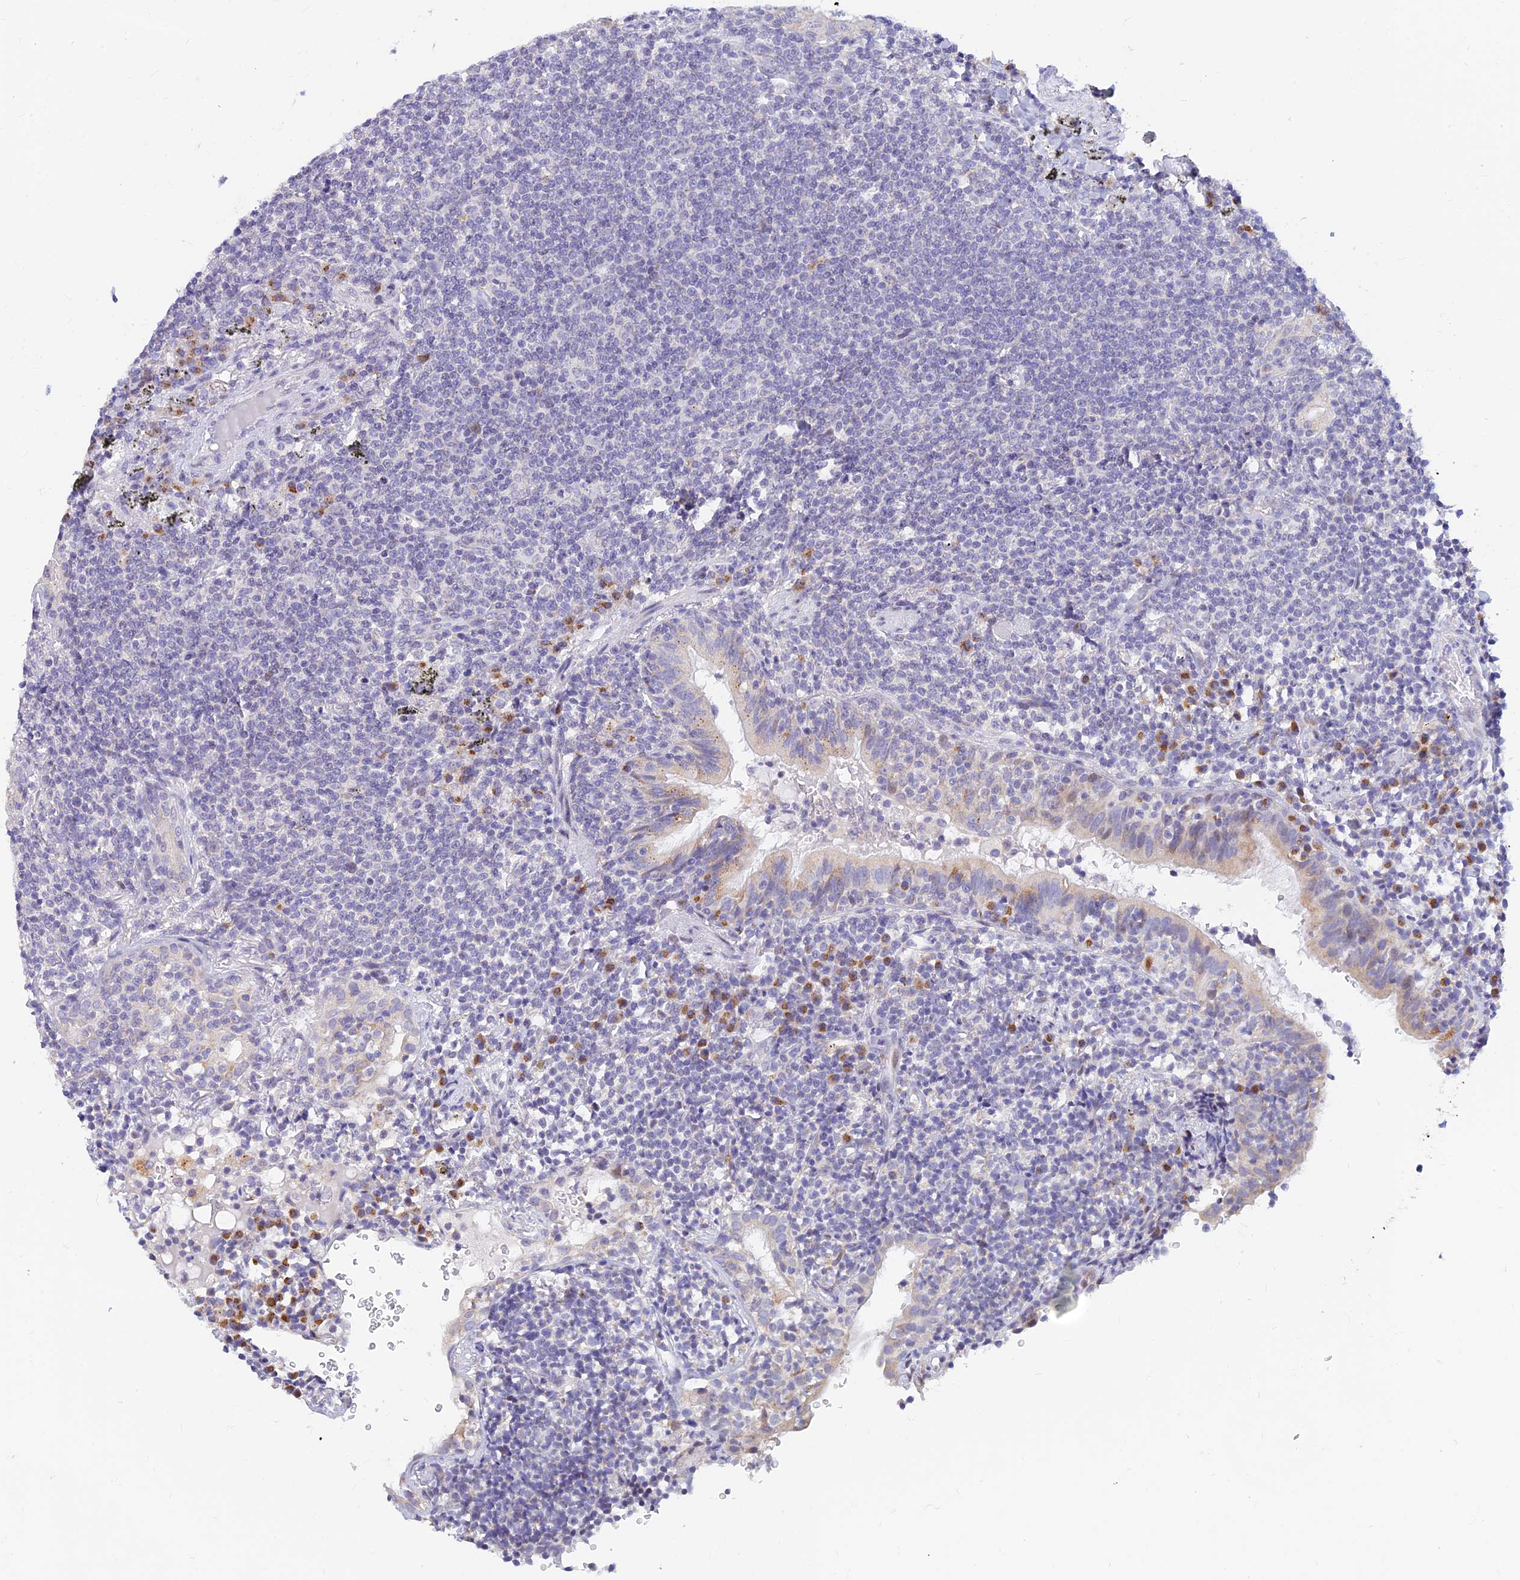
{"staining": {"intensity": "negative", "quantity": "none", "location": "none"}, "tissue": "lymphoma", "cell_type": "Tumor cells", "image_type": "cancer", "snomed": [{"axis": "morphology", "description": "Malignant lymphoma, non-Hodgkin's type, Low grade"}, {"axis": "topography", "description": "Lung"}], "caption": "The histopathology image exhibits no staining of tumor cells in malignant lymphoma, non-Hodgkin's type (low-grade).", "gene": "INKA1", "patient": {"sex": "female", "age": 71}}